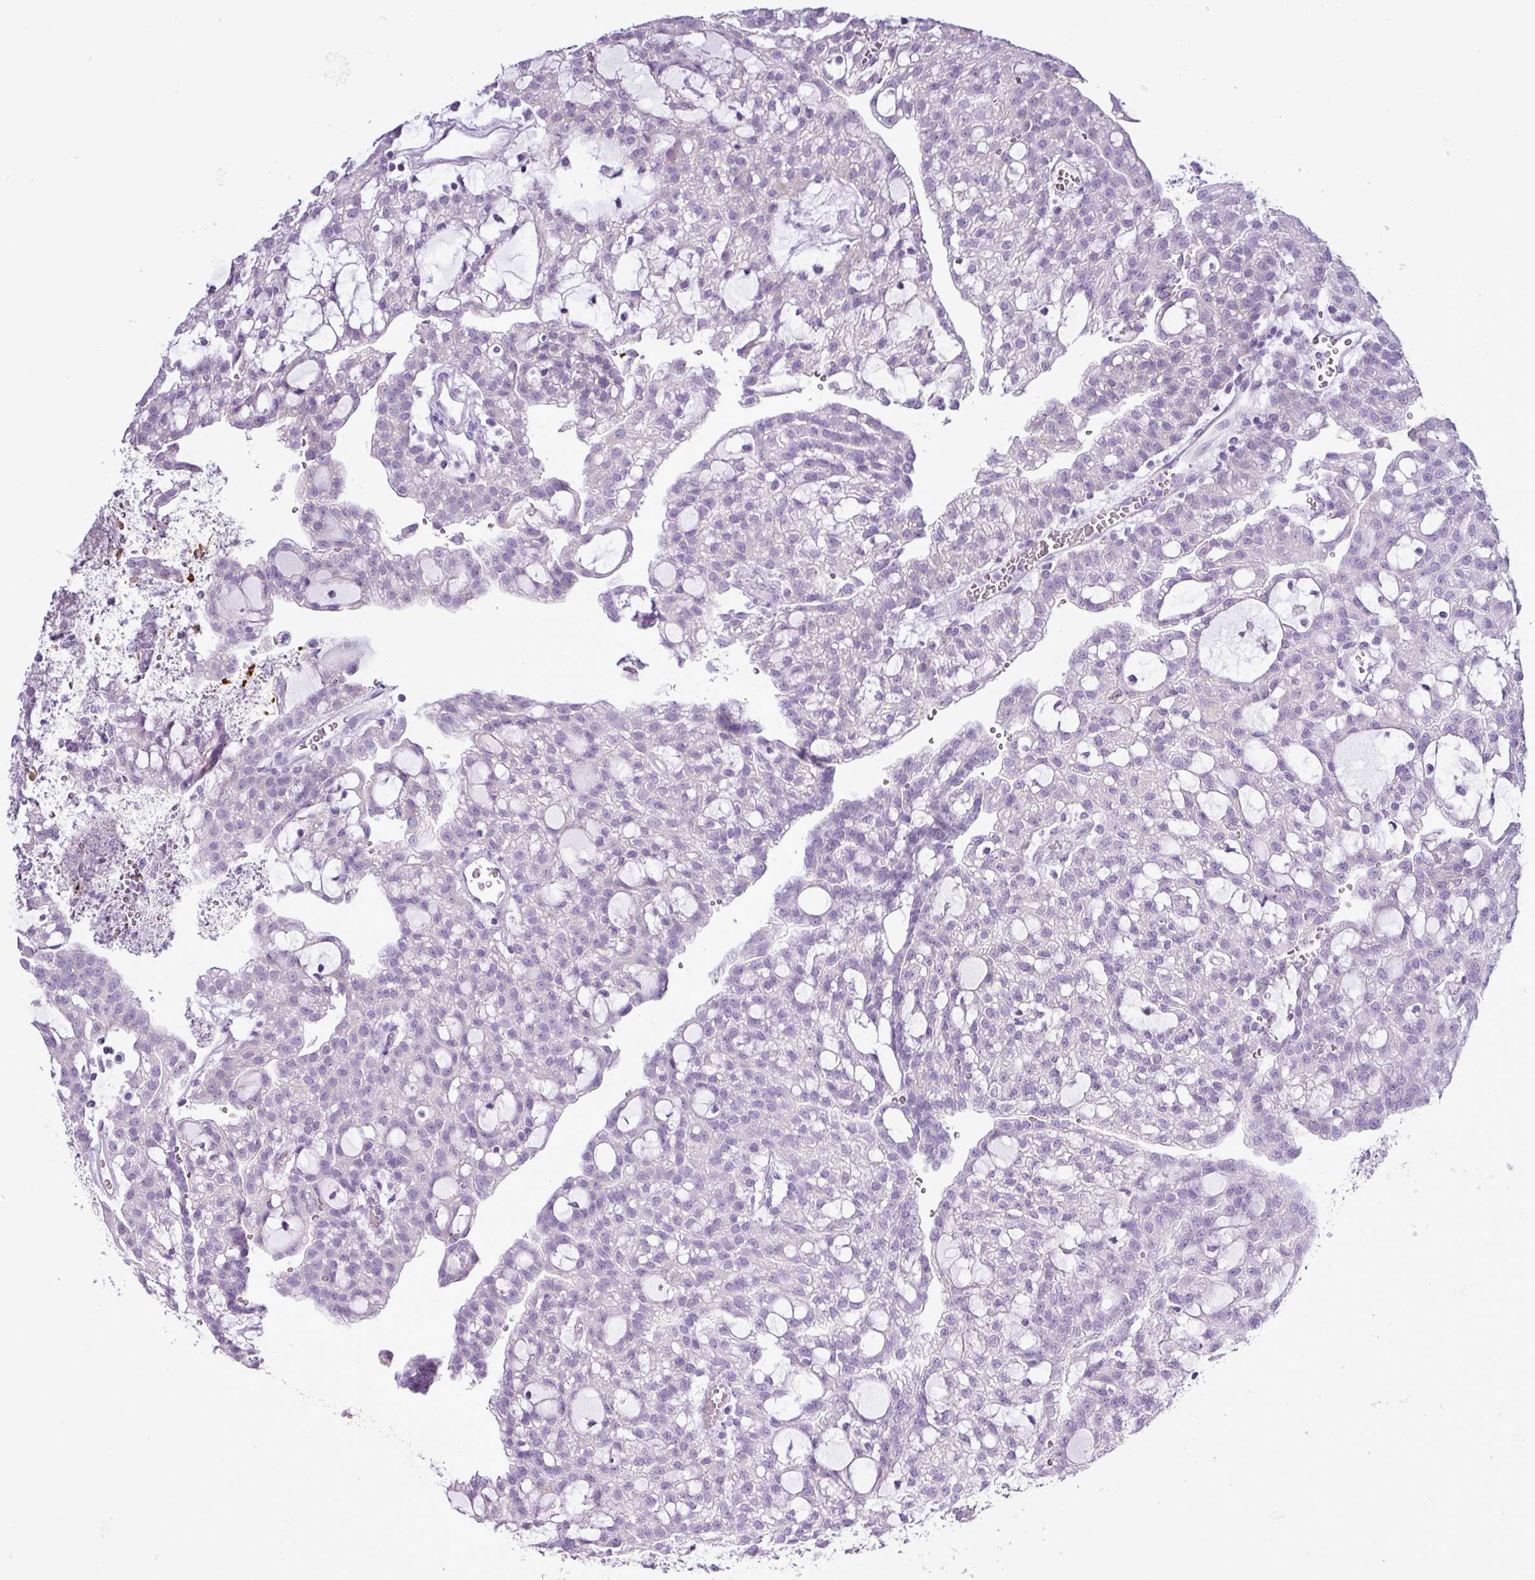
{"staining": {"intensity": "negative", "quantity": "none", "location": "none"}, "tissue": "renal cancer", "cell_type": "Tumor cells", "image_type": "cancer", "snomed": [{"axis": "morphology", "description": "Adenocarcinoma, NOS"}, {"axis": "topography", "description": "Kidney"}], "caption": "DAB immunohistochemical staining of renal cancer (adenocarcinoma) demonstrates no significant staining in tumor cells.", "gene": "ALDH3A1", "patient": {"sex": "male", "age": 63}}